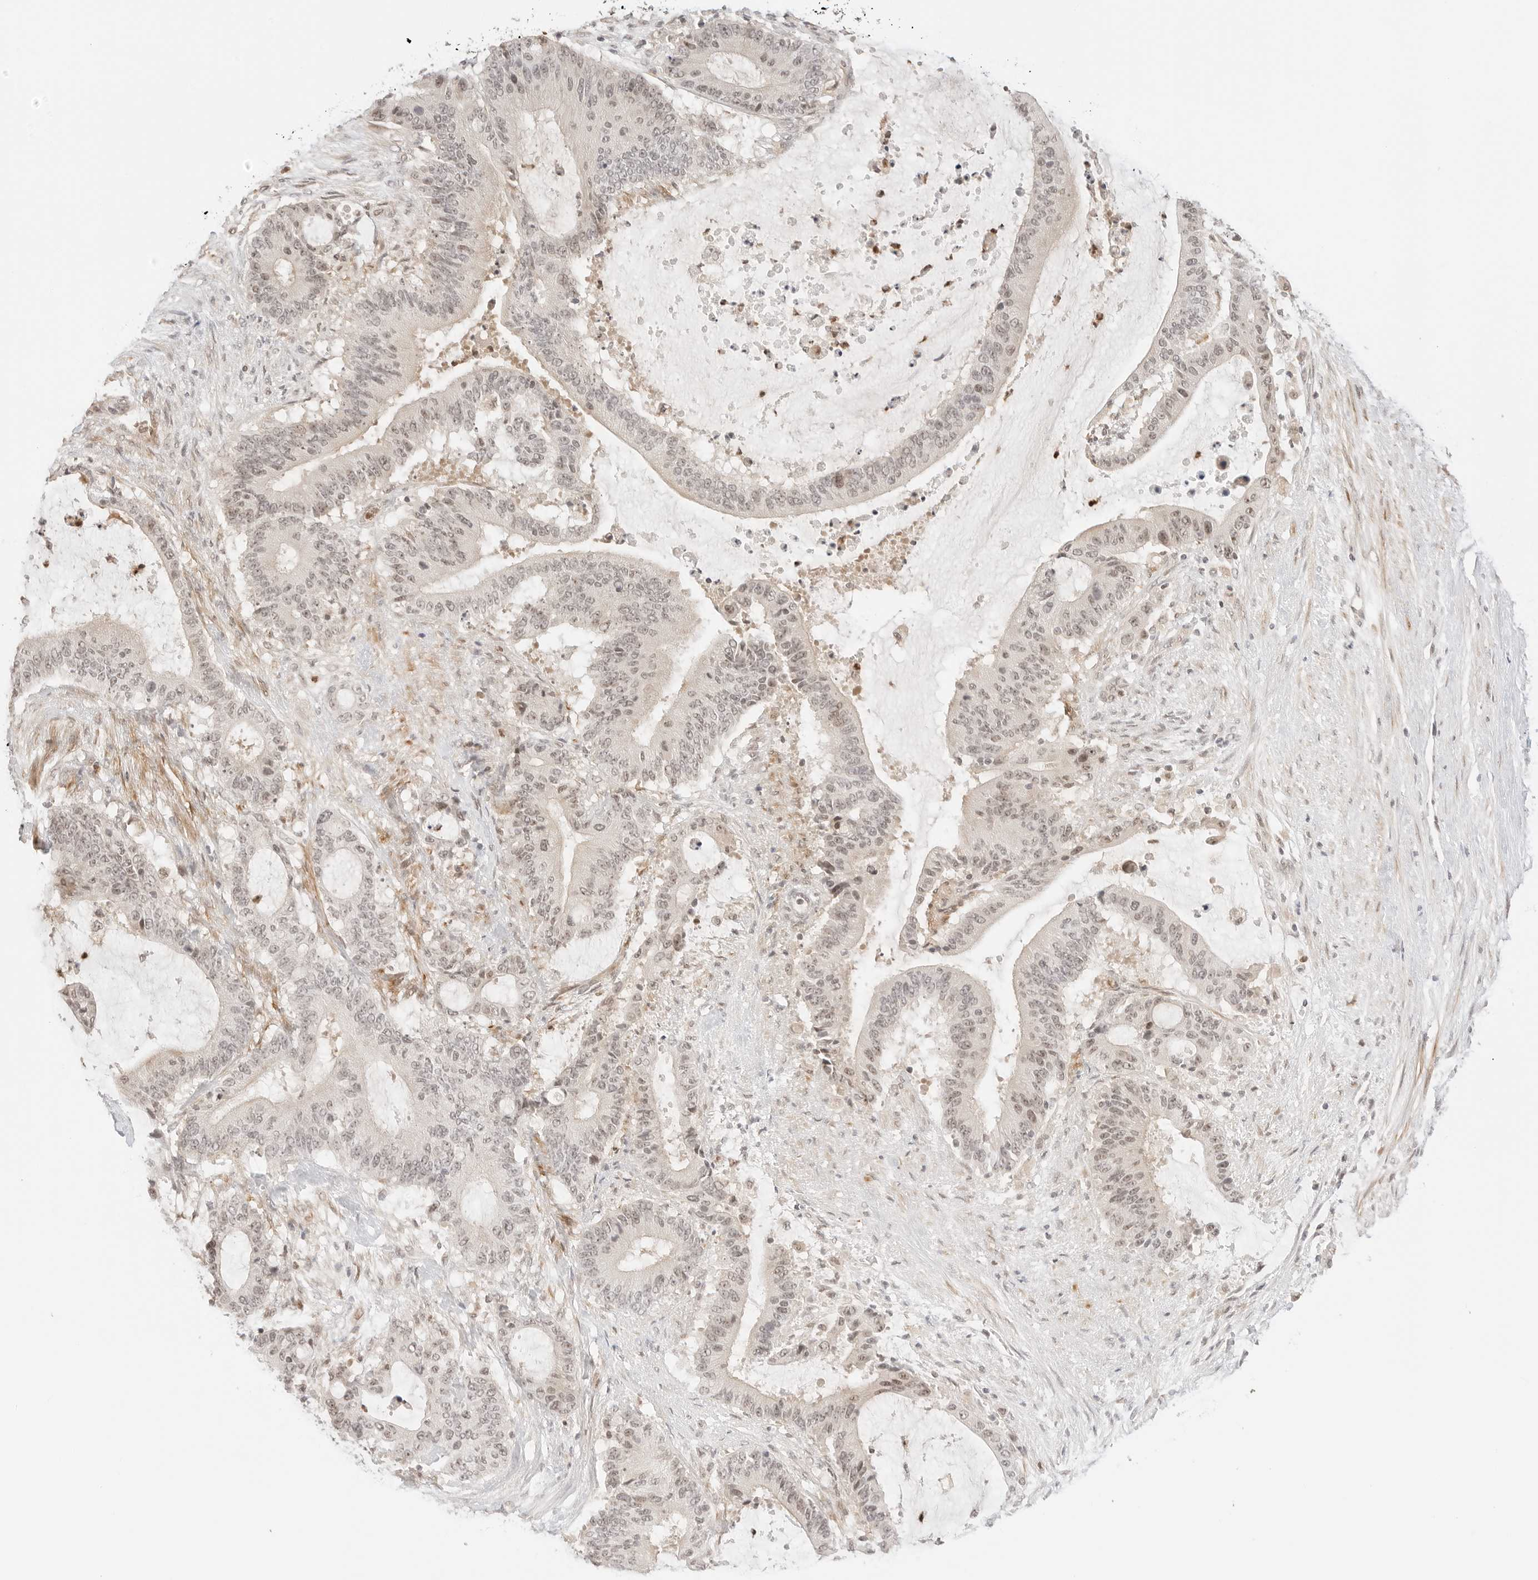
{"staining": {"intensity": "moderate", "quantity": "<25%", "location": "nuclear"}, "tissue": "liver cancer", "cell_type": "Tumor cells", "image_type": "cancer", "snomed": [{"axis": "morphology", "description": "Normal tissue, NOS"}, {"axis": "morphology", "description": "Cholangiocarcinoma"}, {"axis": "topography", "description": "Liver"}, {"axis": "topography", "description": "Peripheral nerve tissue"}], "caption": "Immunohistochemistry (IHC) (DAB (3,3'-diaminobenzidine)) staining of liver cholangiocarcinoma demonstrates moderate nuclear protein positivity in approximately <25% of tumor cells. The protein is shown in brown color, while the nuclei are stained blue.", "gene": "RPS6KL1", "patient": {"sex": "female", "age": 73}}